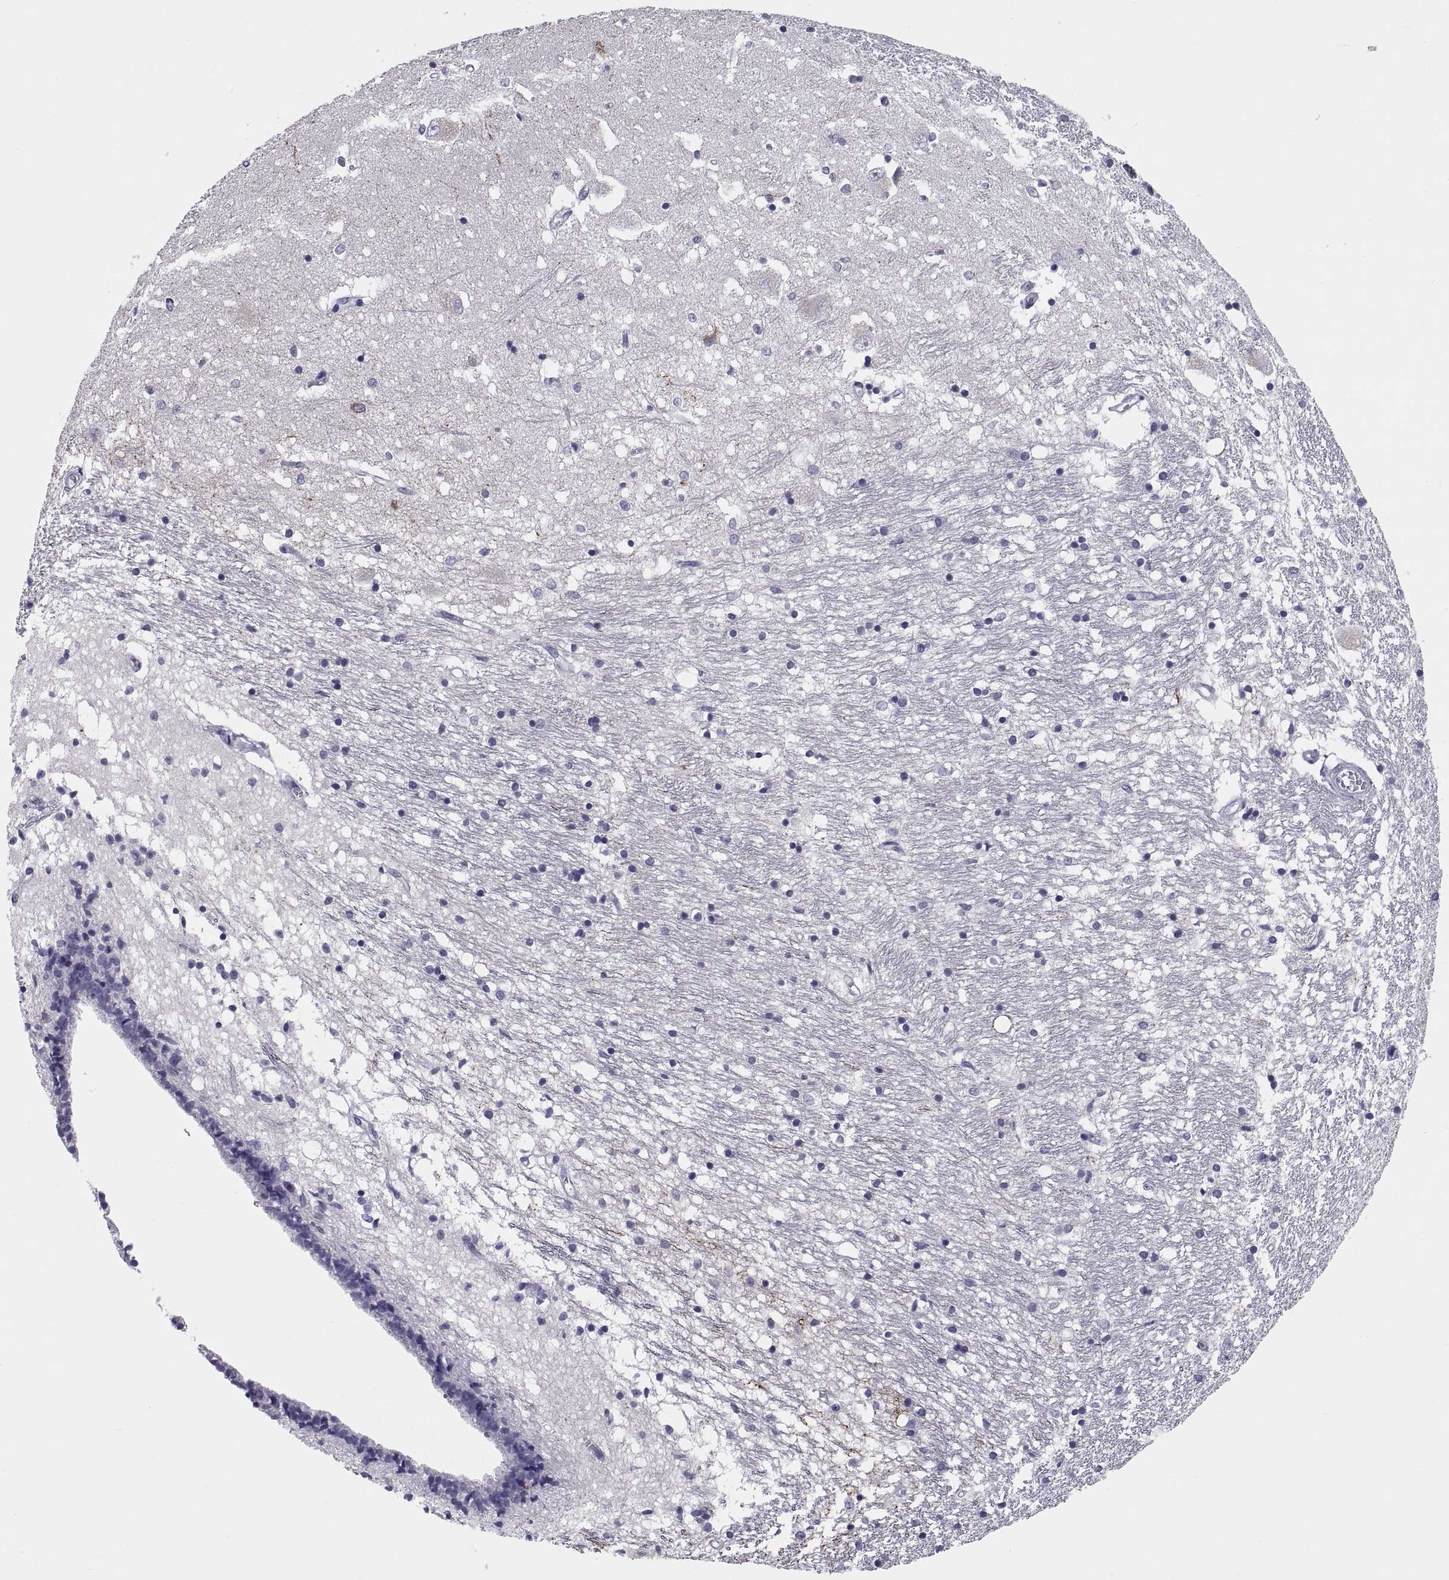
{"staining": {"intensity": "negative", "quantity": "none", "location": "none"}, "tissue": "caudate", "cell_type": "Glial cells", "image_type": "normal", "snomed": [{"axis": "morphology", "description": "Normal tissue, NOS"}, {"axis": "topography", "description": "Lateral ventricle wall"}], "caption": "A micrograph of caudate stained for a protein reveals no brown staining in glial cells. Brightfield microscopy of immunohistochemistry stained with DAB (brown) and hematoxylin (blue), captured at high magnification.", "gene": "DEFB129", "patient": {"sex": "female", "age": 71}}